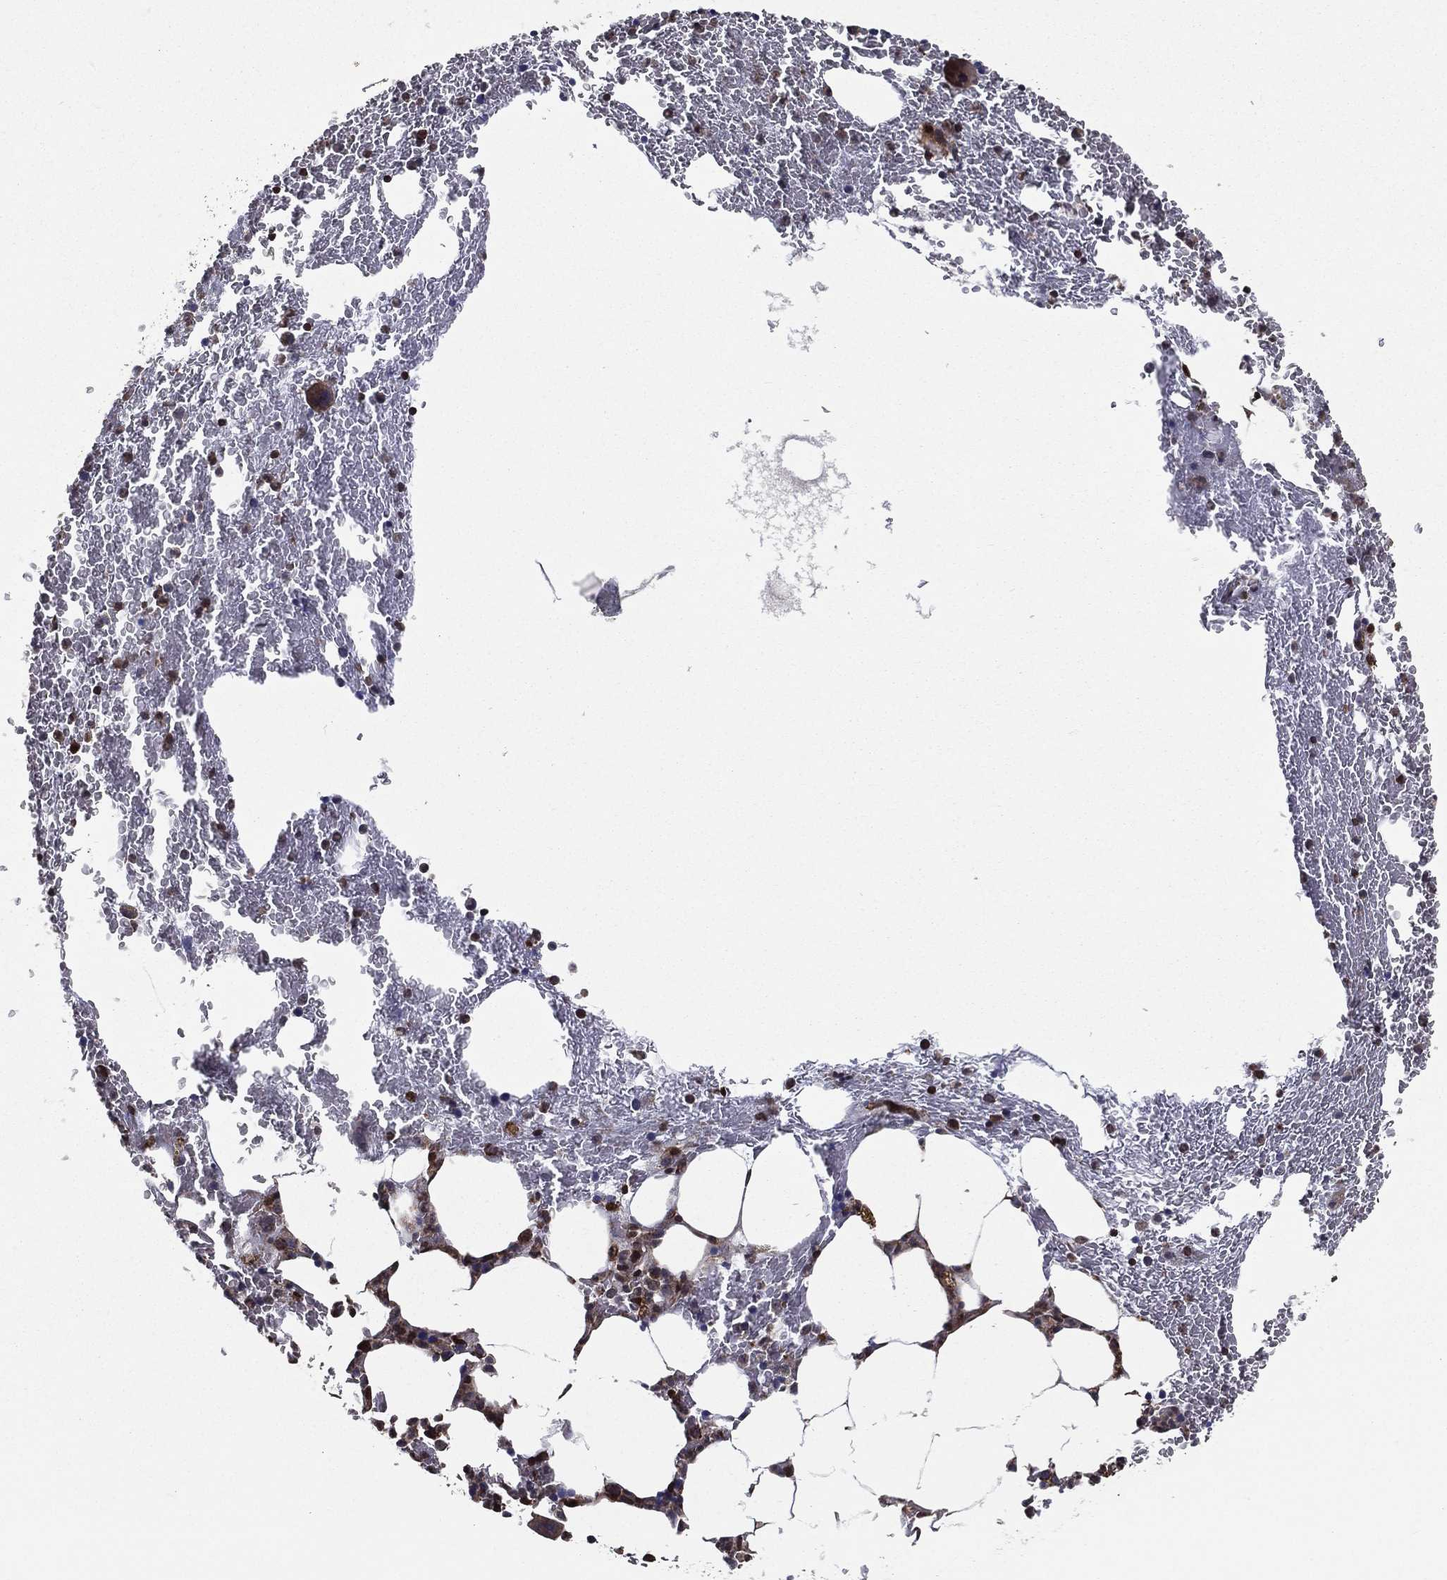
{"staining": {"intensity": "moderate", "quantity": "<25%", "location": "nuclear"}, "tissue": "bone marrow", "cell_type": "Hematopoietic cells", "image_type": "normal", "snomed": [{"axis": "morphology", "description": "Normal tissue, NOS"}, {"axis": "topography", "description": "Bone marrow"}], "caption": "Immunohistochemistry of benign human bone marrow demonstrates low levels of moderate nuclear staining in approximately <25% of hematopoietic cells.", "gene": "ENSG00000288684", "patient": {"sex": "female", "age": 67}}